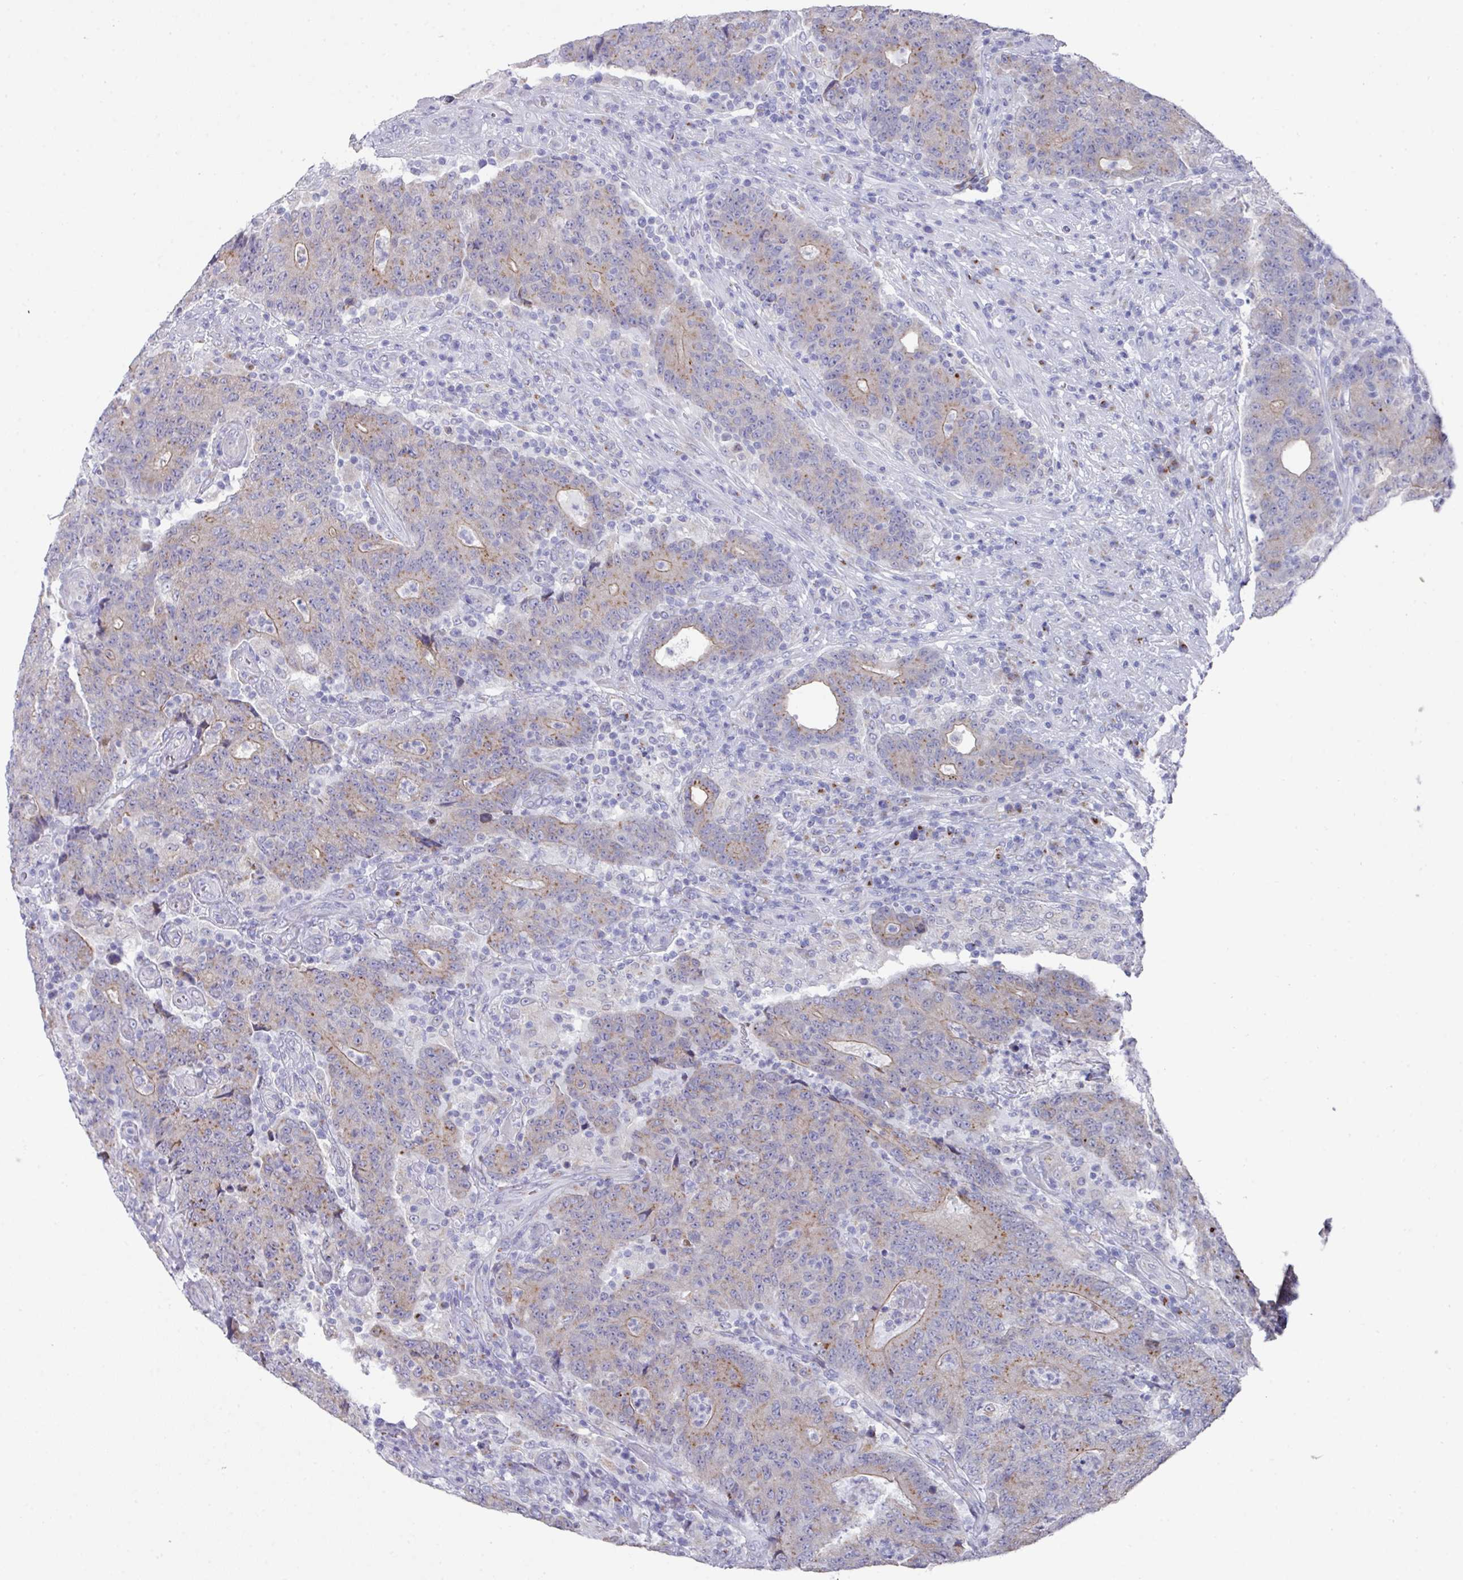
{"staining": {"intensity": "weak", "quantity": "<25%", "location": "cytoplasmic/membranous"}, "tissue": "colorectal cancer", "cell_type": "Tumor cells", "image_type": "cancer", "snomed": [{"axis": "morphology", "description": "Adenocarcinoma, NOS"}, {"axis": "topography", "description": "Colon"}], "caption": "There is no significant expression in tumor cells of adenocarcinoma (colorectal).", "gene": "VKORC1L1", "patient": {"sex": "female", "age": 75}}